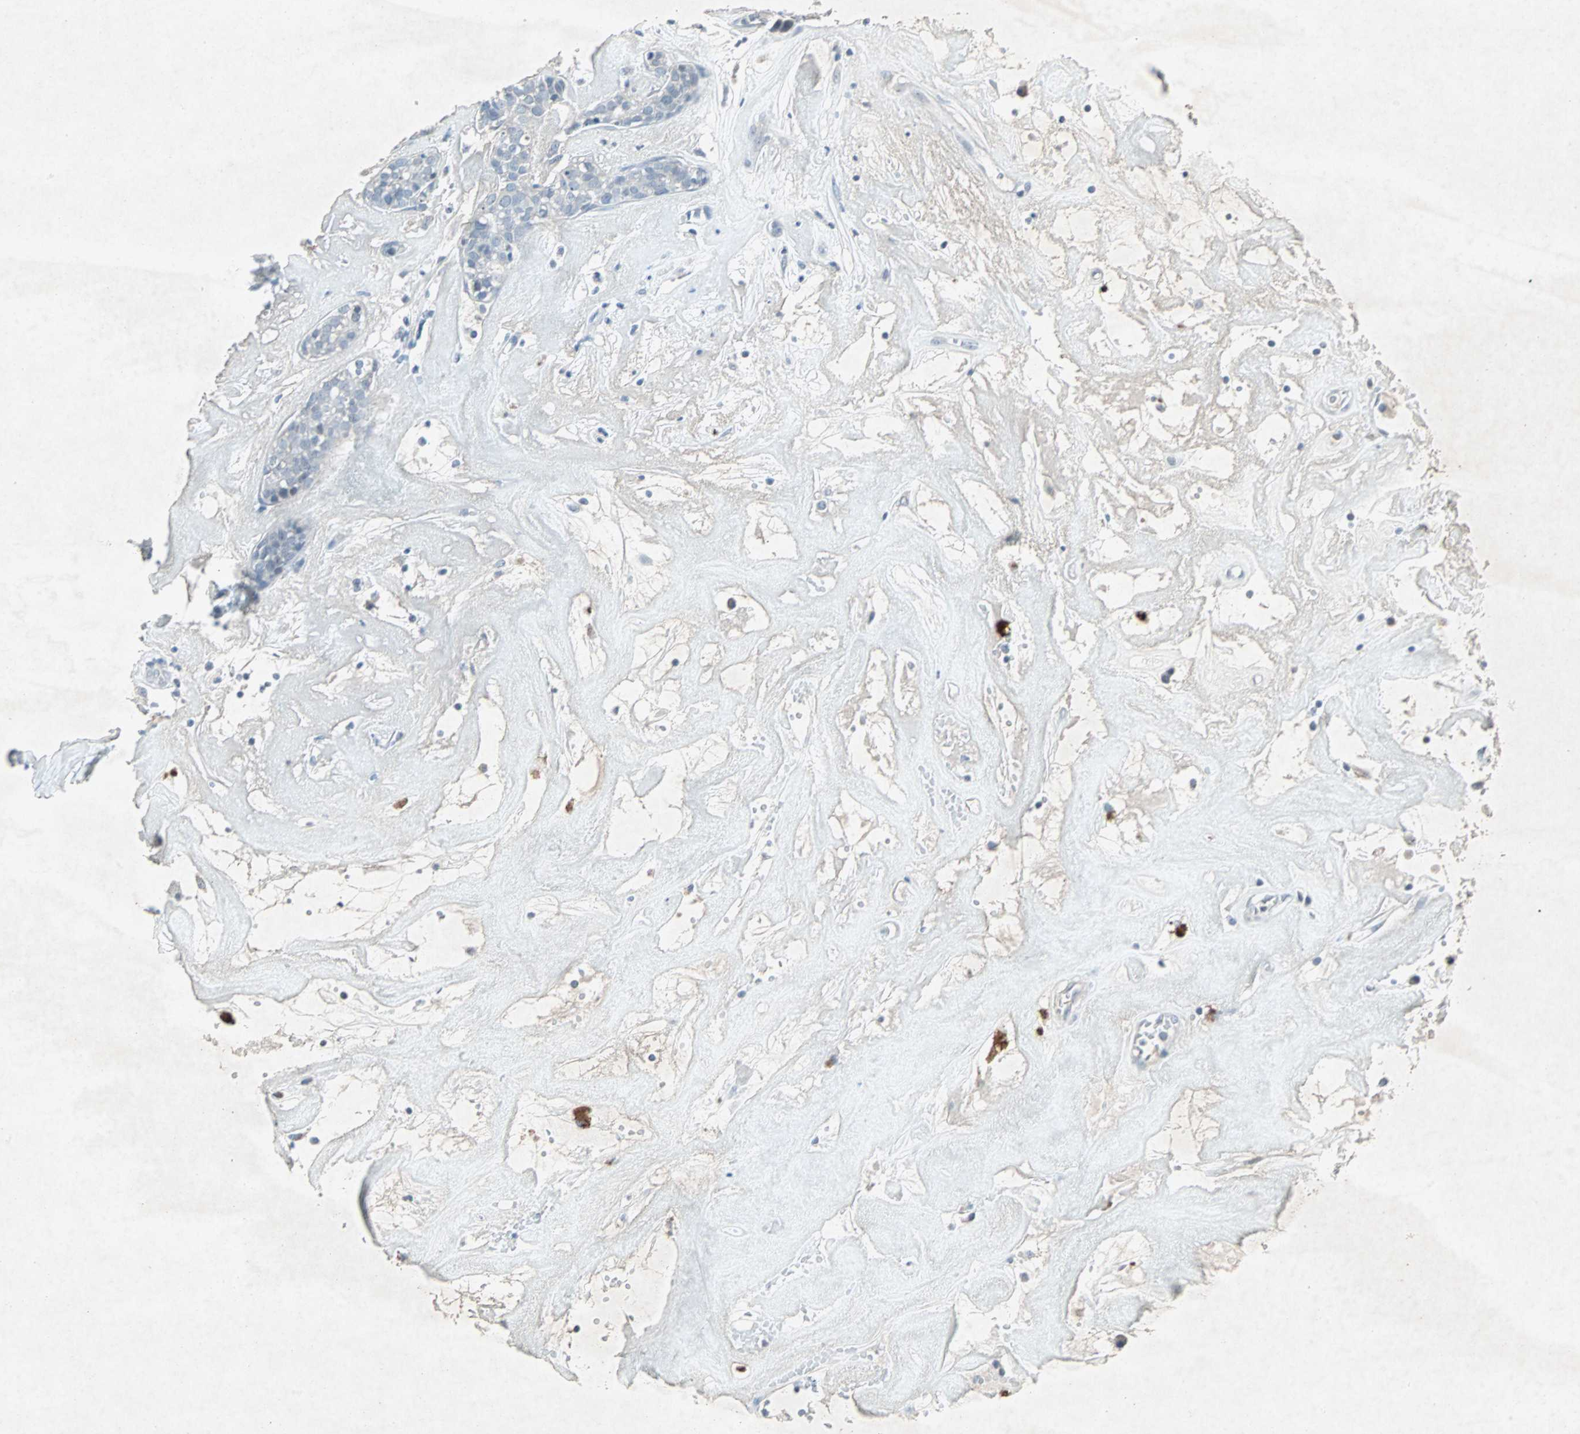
{"staining": {"intensity": "negative", "quantity": "none", "location": "none"}, "tissue": "head and neck cancer", "cell_type": "Tumor cells", "image_type": "cancer", "snomed": [{"axis": "morphology", "description": "Adenocarcinoma, NOS"}, {"axis": "topography", "description": "Salivary gland"}, {"axis": "topography", "description": "Head-Neck"}], "caption": "There is no significant staining in tumor cells of head and neck adenocarcinoma.", "gene": "LANCL3", "patient": {"sex": "female", "age": 65}}